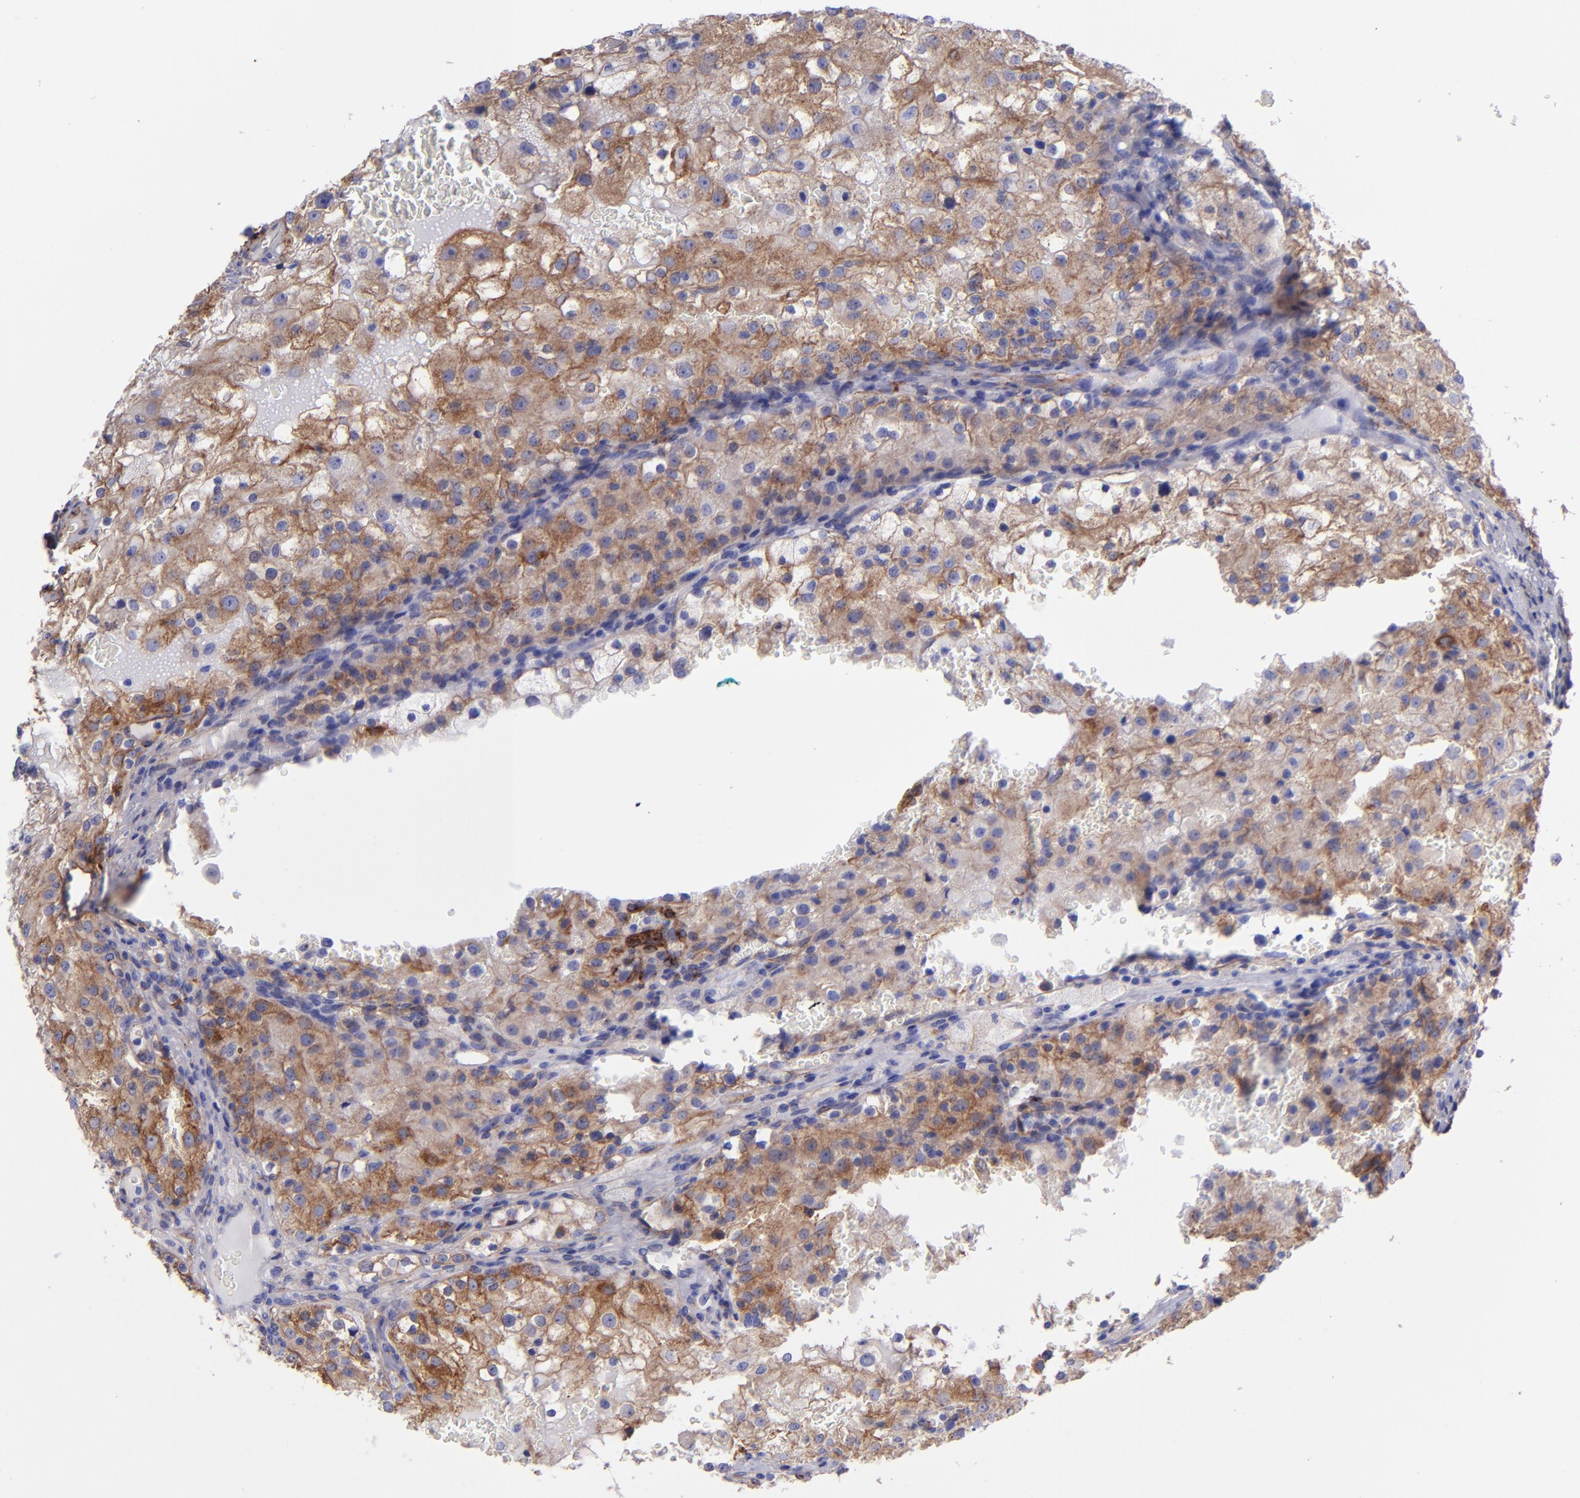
{"staining": {"intensity": "moderate", "quantity": ">75%", "location": "cytoplasmic/membranous"}, "tissue": "renal cancer", "cell_type": "Tumor cells", "image_type": "cancer", "snomed": [{"axis": "morphology", "description": "Adenocarcinoma, NOS"}, {"axis": "topography", "description": "Kidney"}], "caption": "DAB (3,3'-diaminobenzidine) immunohistochemical staining of human renal cancer displays moderate cytoplasmic/membranous protein expression in approximately >75% of tumor cells.", "gene": "ITGAV", "patient": {"sex": "female", "age": 74}}